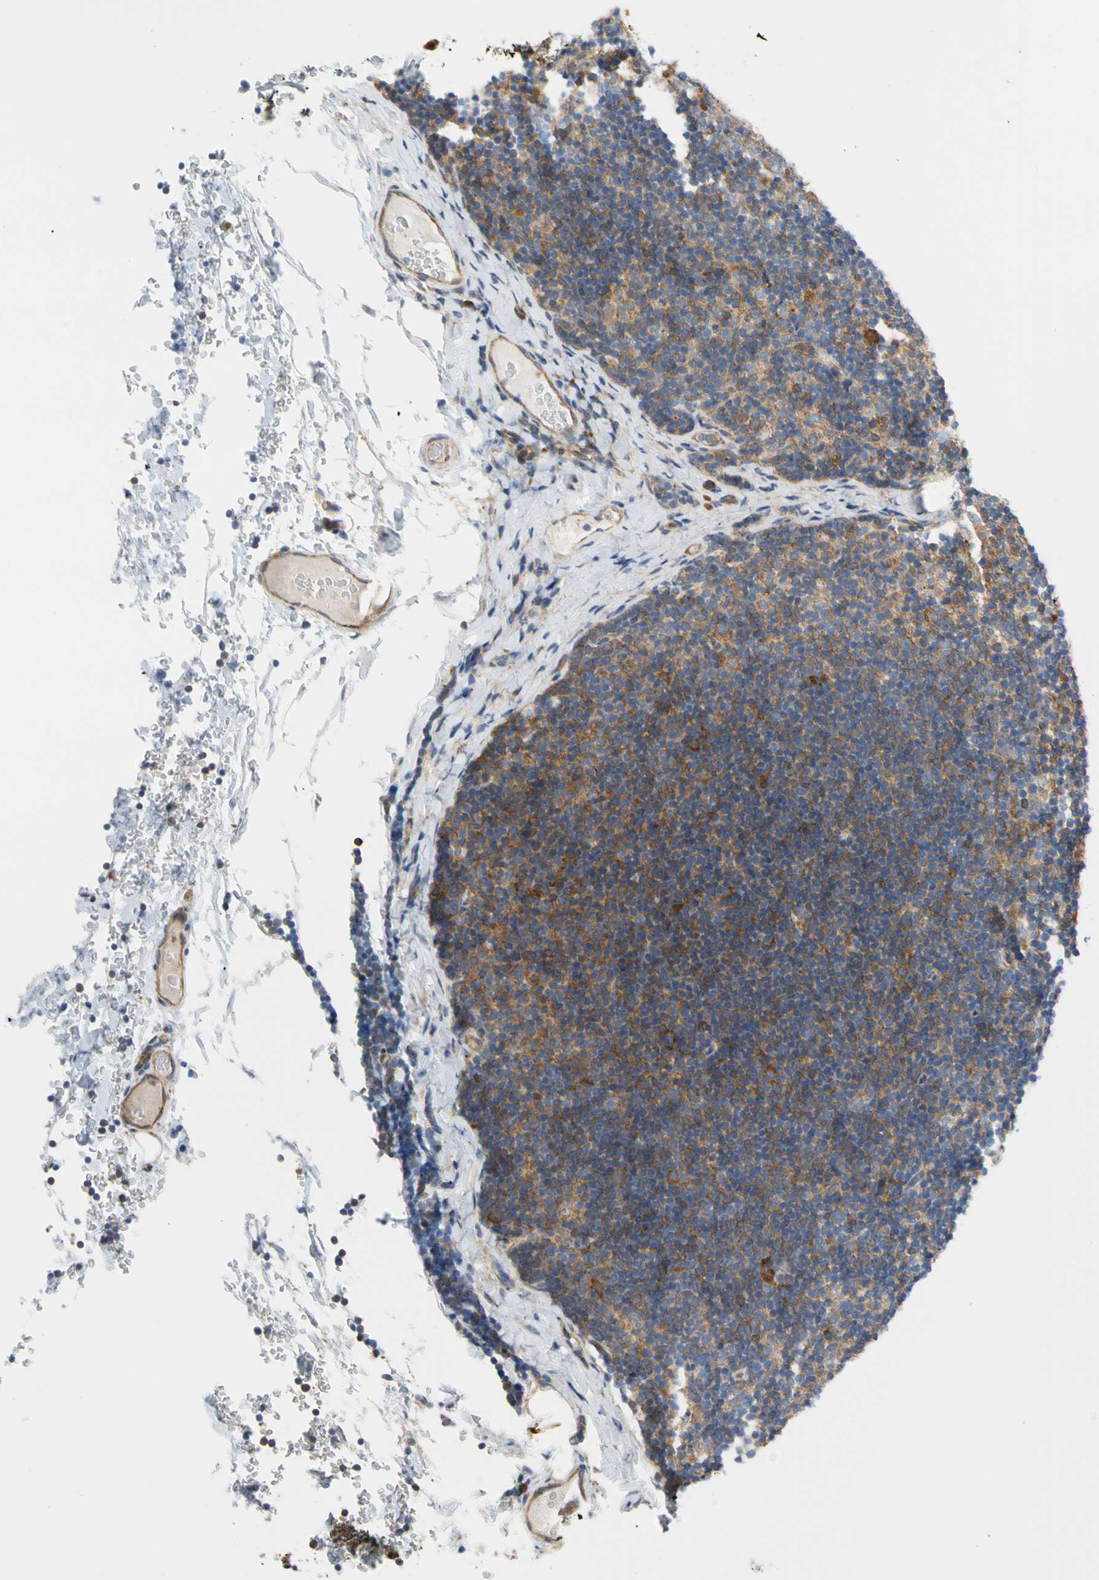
{"staining": {"intensity": "moderate", "quantity": ">75%", "location": "cytoplasmic/membranous"}, "tissue": "lymph node", "cell_type": "Germinal center cells", "image_type": "normal", "snomed": [{"axis": "morphology", "description": "Normal tissue, NOS"}, {"axis": "topography", "description": "Lymph node"}], "caption": "DAB (3,3'-diaminobenzidine) immunohistochemical staining of unremarkable lymph node exhibits moderate cytoplasmic/membranous protein staining in approximately >75% of germinal center cells.", "gene": "GPHN", "patient": {"sex": "female", "age": 14}}